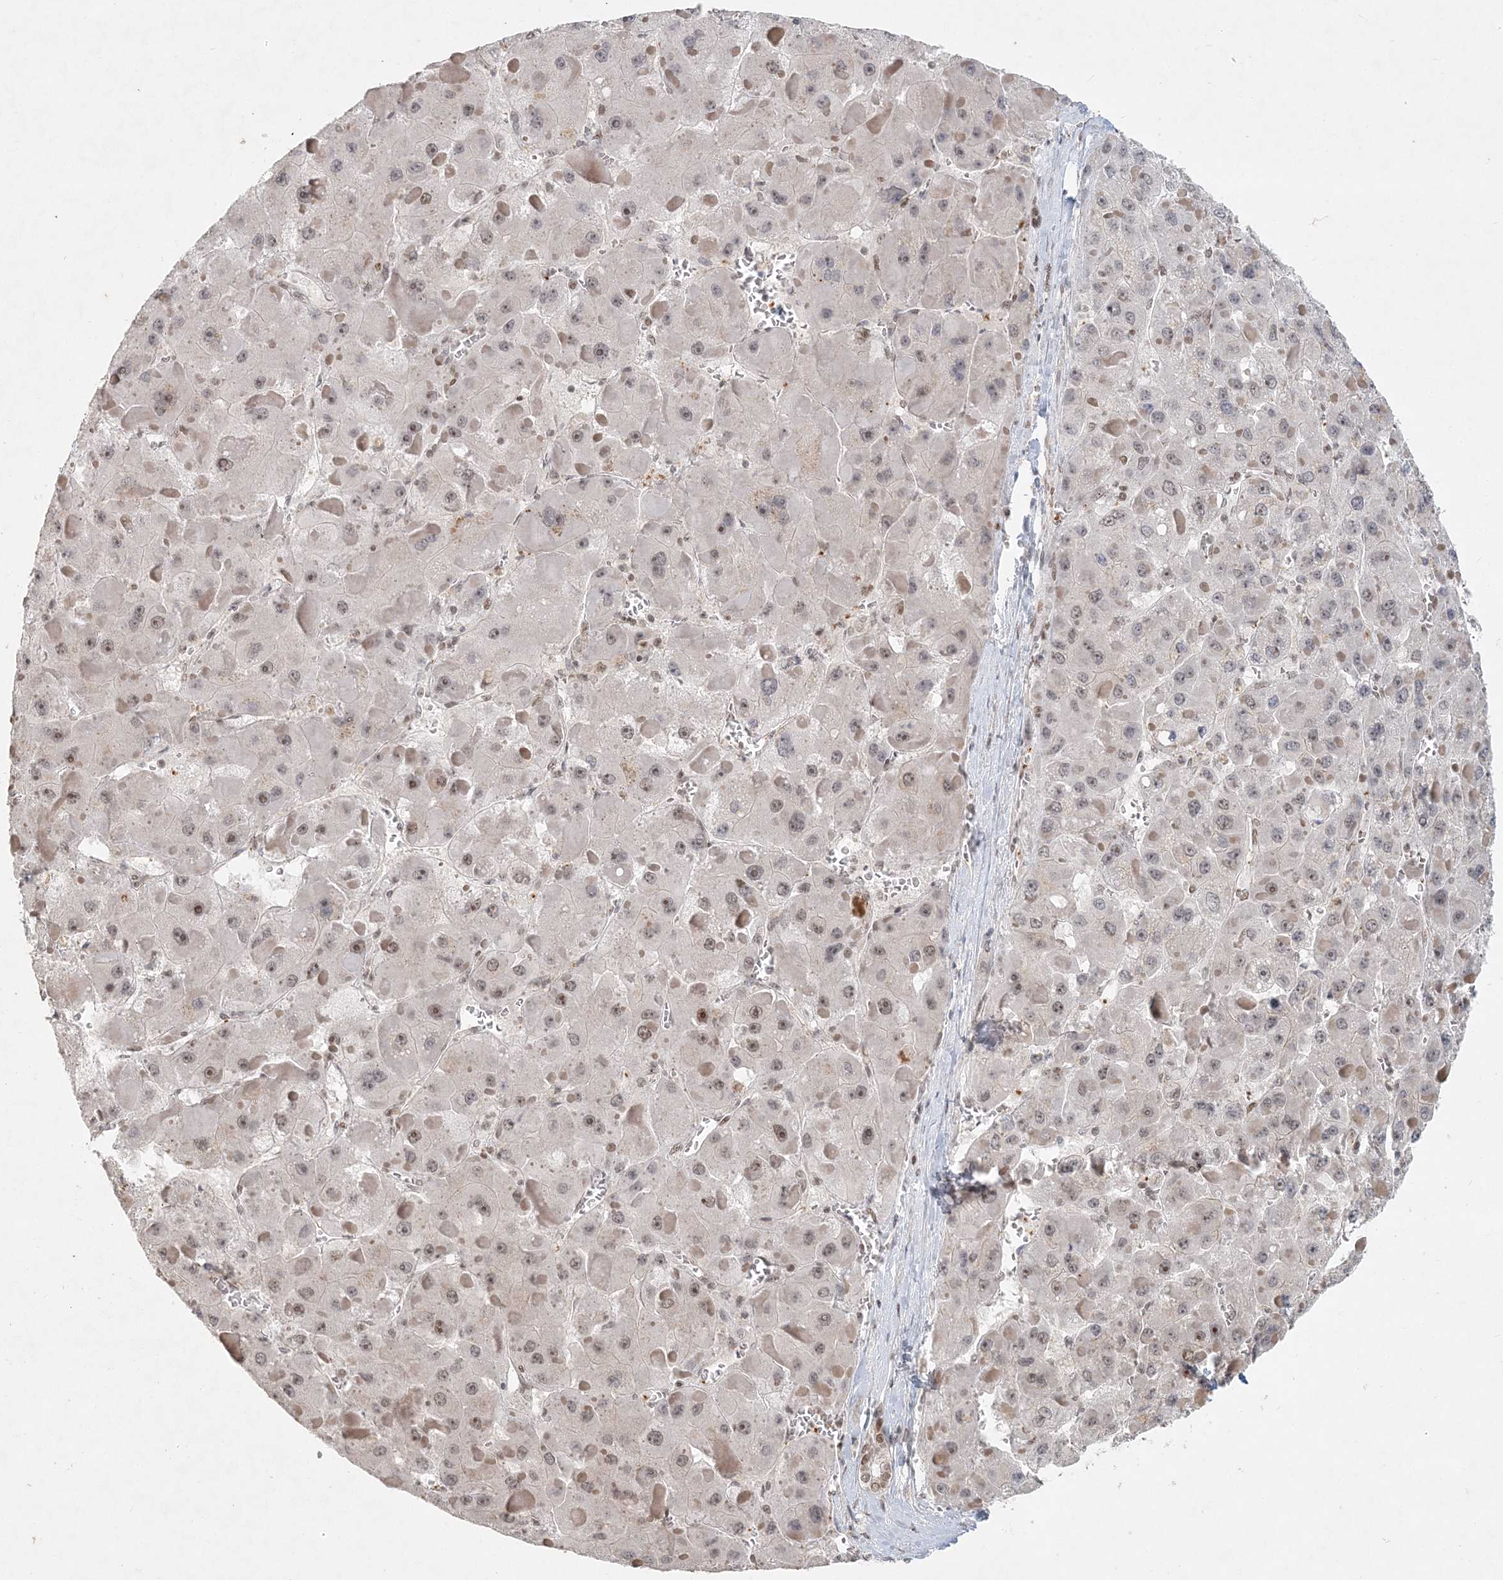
{"staining": {"intensity": "weak", "quantity": "25%-75%", "location": "nuclear"}, "tissue": "liver cancer", "cell_type": "Tumor cells", "image_type": "cancer", "snomed": [{"axis": "morphology", "description": "Carcinoma, Hepatocellular, NOS"}, {"axis": "topography", "description": "Liver"}], "caption": "Immunohistochemistry (DAB (3,3'-diaminobenzidine)) staining of human liver hepatocellular carcinoma exhibits weak nuclear protein expression in approximately 25%-75% of tumor cells.", "gene": "BAZ1B", "patient": {"sex": "female", "age": 73}}